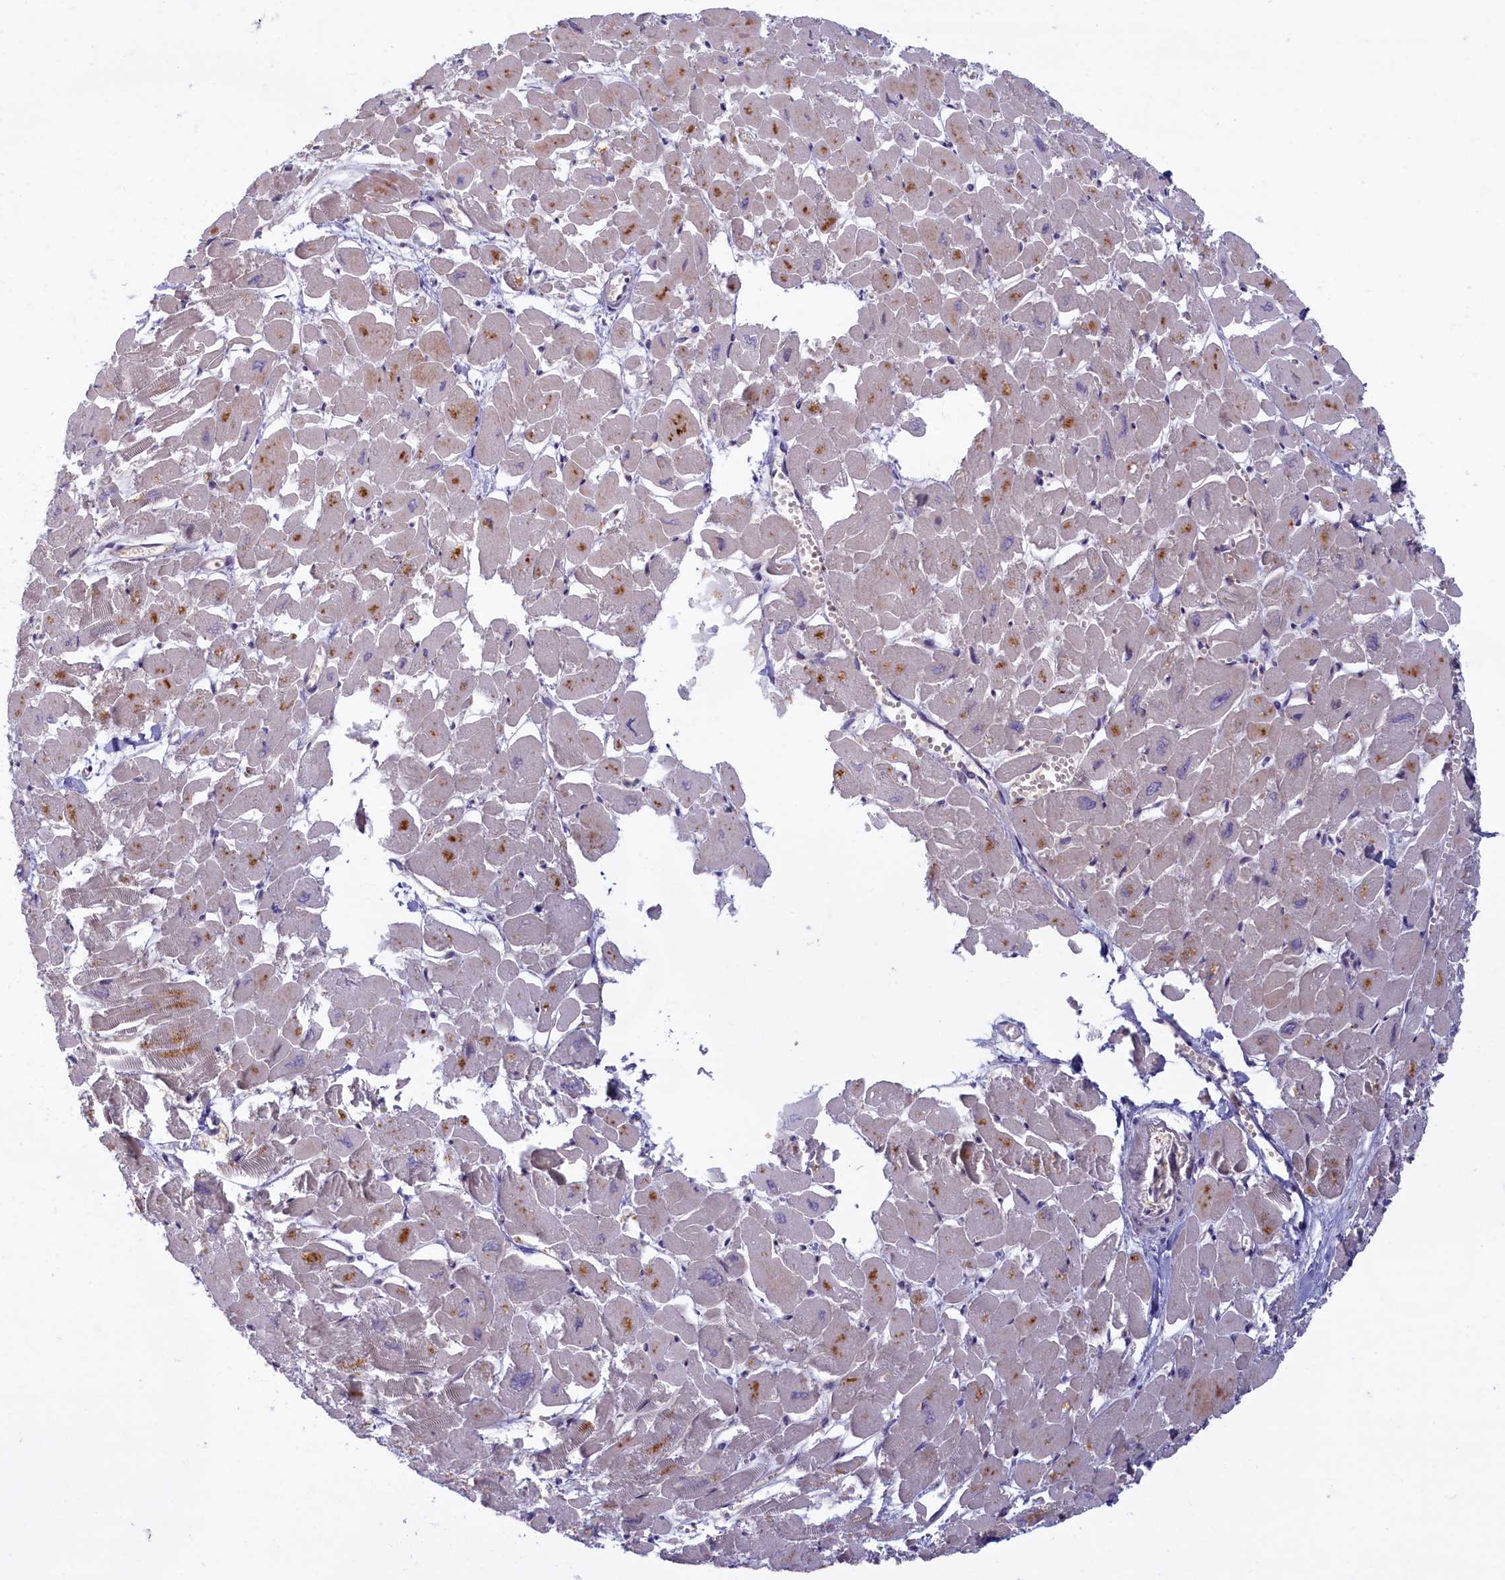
{"staining": {"intensity": "moderate", "quantity": "<25%", "location": "cytoplasmic/membranous"}, "tissue": "heart muscle", "cell_type": "Cardiomyocytes", "image_type": "normal", "snomed": [{"axis": "morphology", "description": "Normal tissue, NOS"}, {"axis": "topography", "description": "Heart"}], "caption": "Cardiomyocytes demonstrate moderate cytoplasmic/membranous expression in approximately <25% of cells in normal heart muscle.", "gene": "FCSK", "patient": {"sex": "male", "age": 54}}